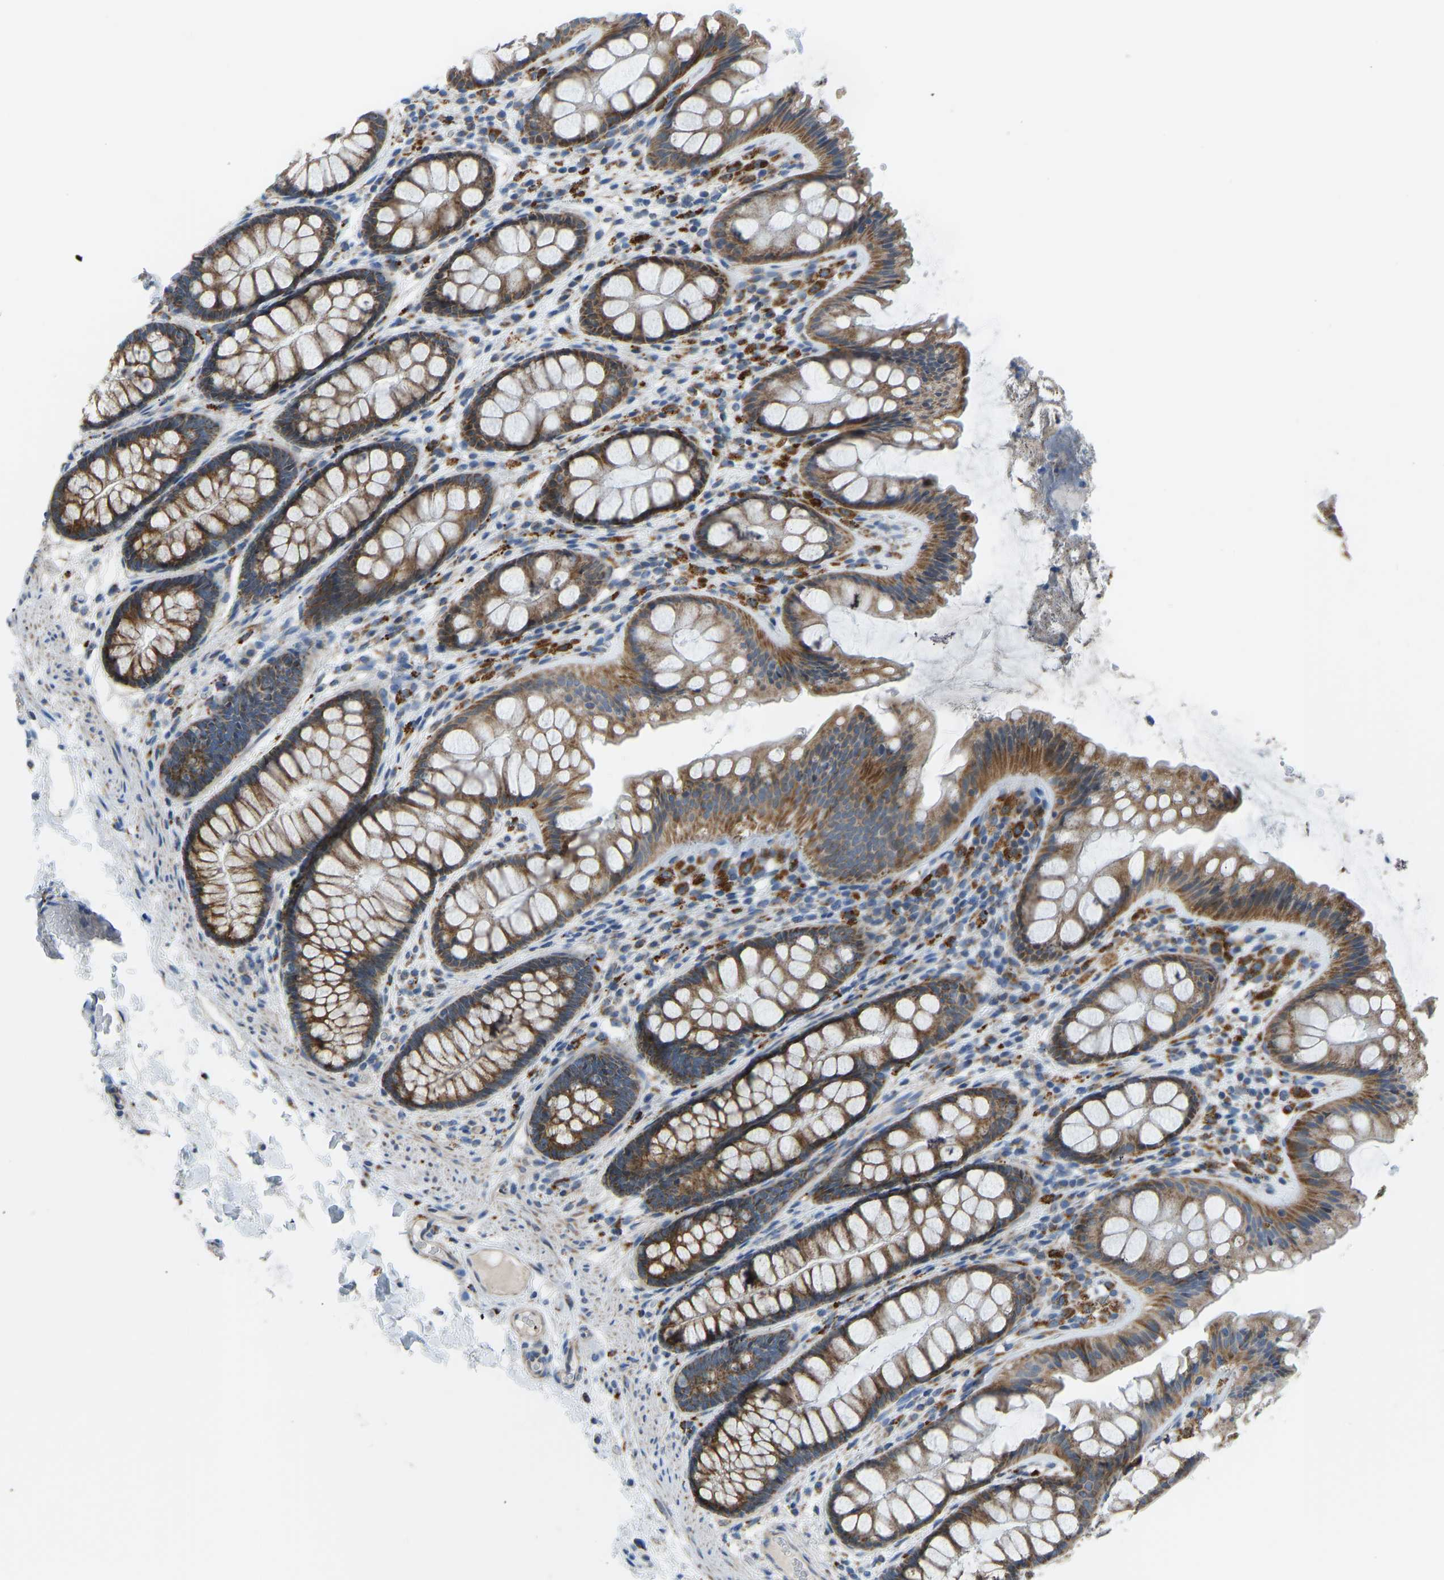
{"staining": {"intensity": "negative", "quantity": "none", "location": "none"}, "tissue": "colon", "cell_type": "Endothelial cells", "image_type": "normal", "snomed": [{"axis": "morphology", "description": "Normal tissue, NOS"}, {"axis": "topography", "description": "Colon"}], "caption": "The micrograph displays no significant staining in endothelial cells of colon. (DAB IHC visualized using brightfield microscopy, high magnification).", "gene": "SMIM20", "patient": {"sex": "female", "age": 56}}